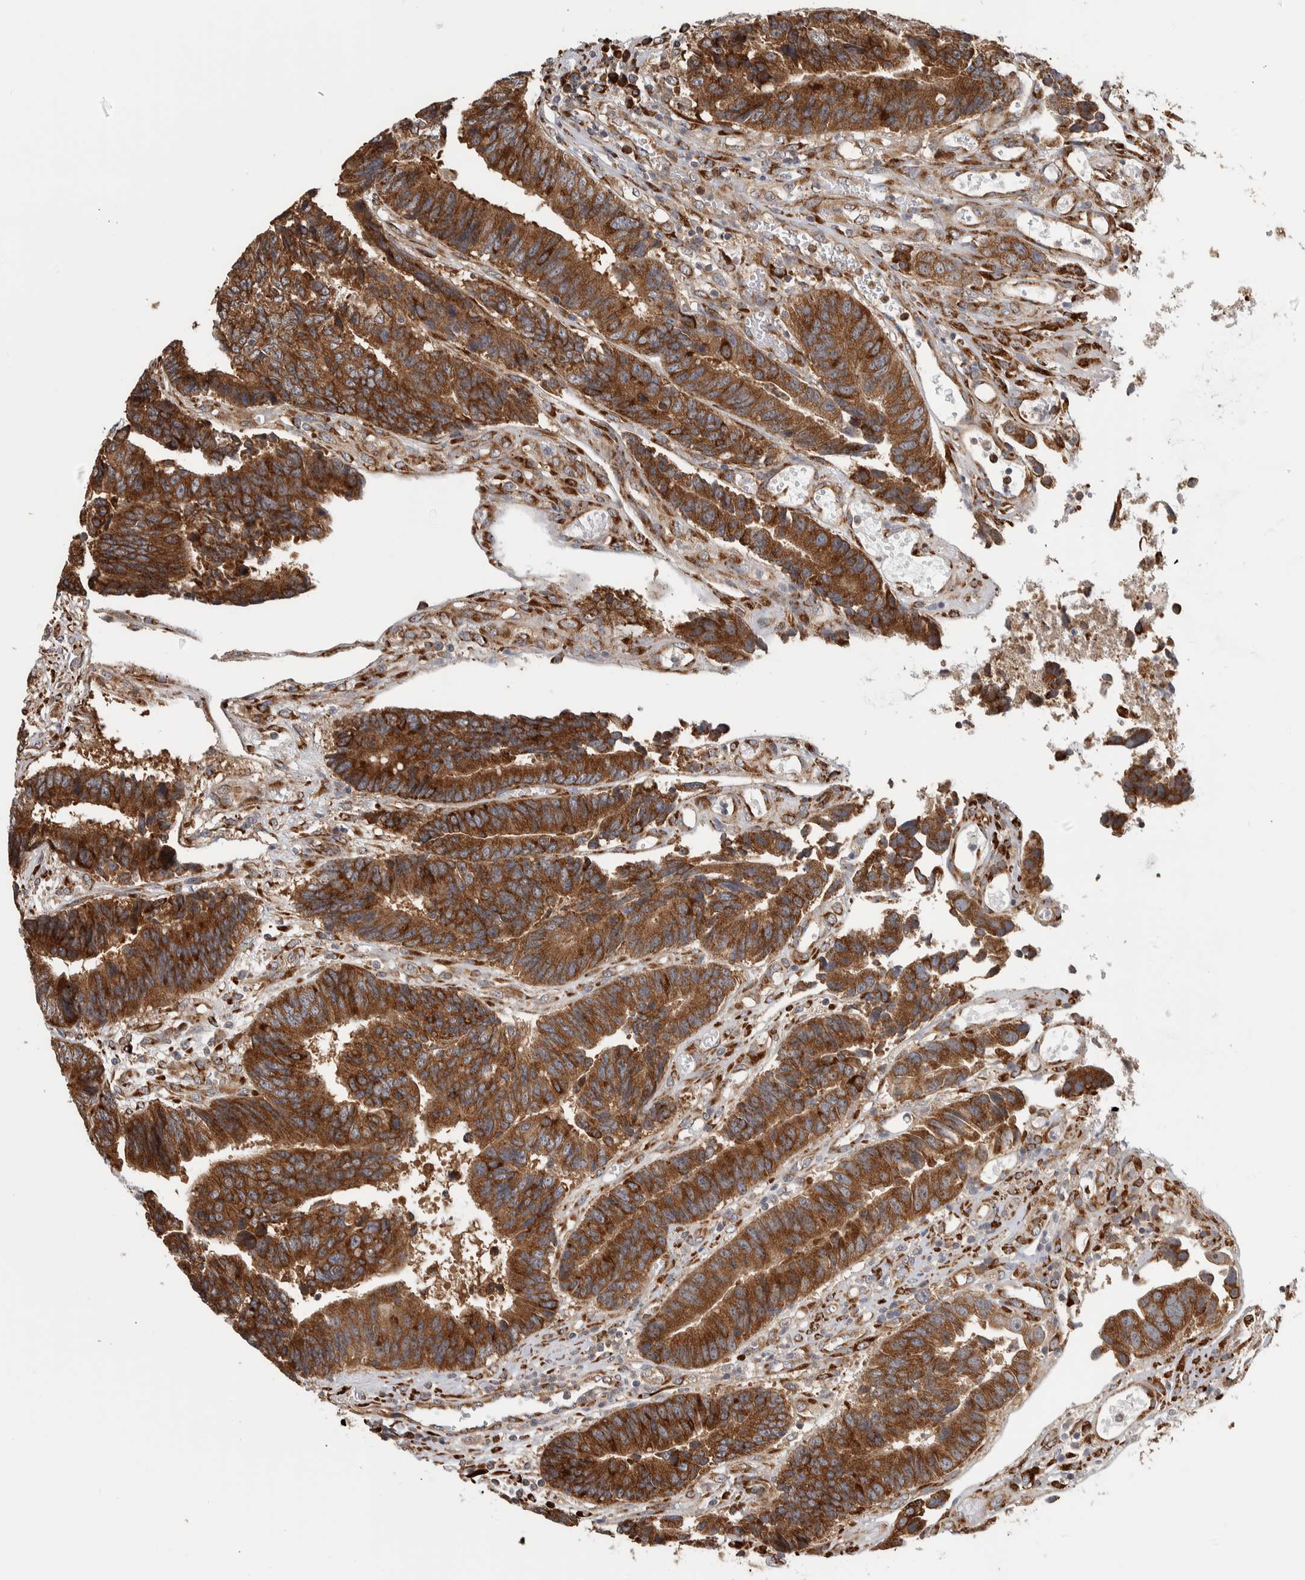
{"staining": {"intensity": "strong", "quantity": ">75%", "location": "cytoplasmic/membranous"}, "tissue": "colorectal cancer", "cell_type": "Tumor cells", "image_type": "cancer", "snomed": [{"axis": "morphology", "description": "Adenocarcinoma, NOS"}, {"axis": "topography", "description": "Rectum"}], "caption": "Immunohistochemistry image of colorectal cancer stained for a protein (brown), which shows high levels of strong cytoplasmic/membranous positivity in about >75% of tumor cells.", "gene": "EIF3H", "patient": {"sex": "male", "age": 84}}